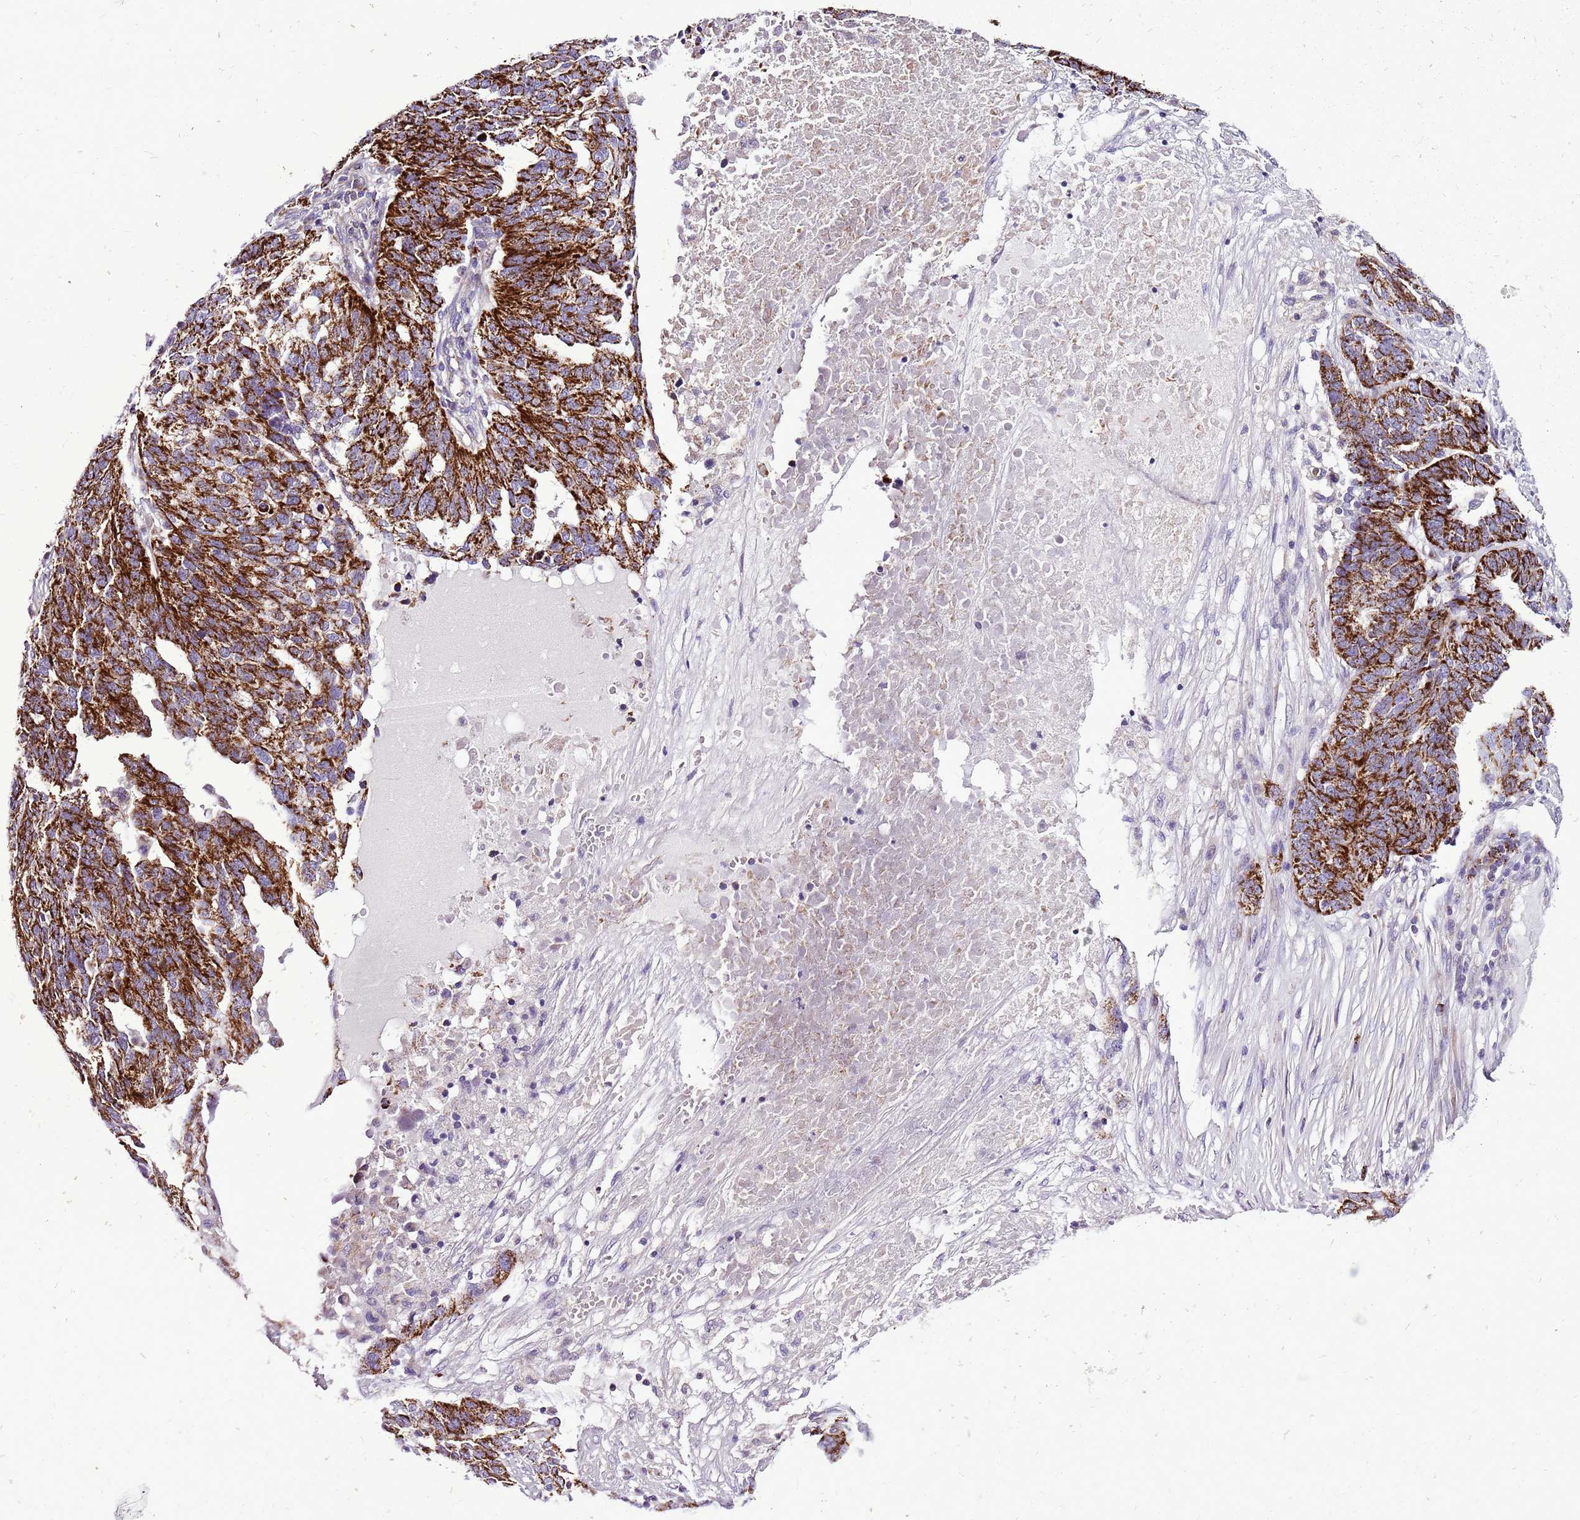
{"staining": {"intensity": "strong", "quantity": ">75%", "location": "cytoplasmic/membranous"}, "tissue": "ovarian cancer", "cell_type": "Tumor cells", "image_type": "cancer", "snomed": [{"axis": "morphology", "description": "Cystadenocarcinoma, serous, NOS"}, {"axis": "topography", "description": "Ovary"}], "caption": "Ovarian serous cystadenocarcinoma stained with a brown dye shows strong cytoplasmic/membranous positive positivity in about >75% of tumor cells.", "gene": "GCDH", "patient": {"sex": "female", "age": 59}}